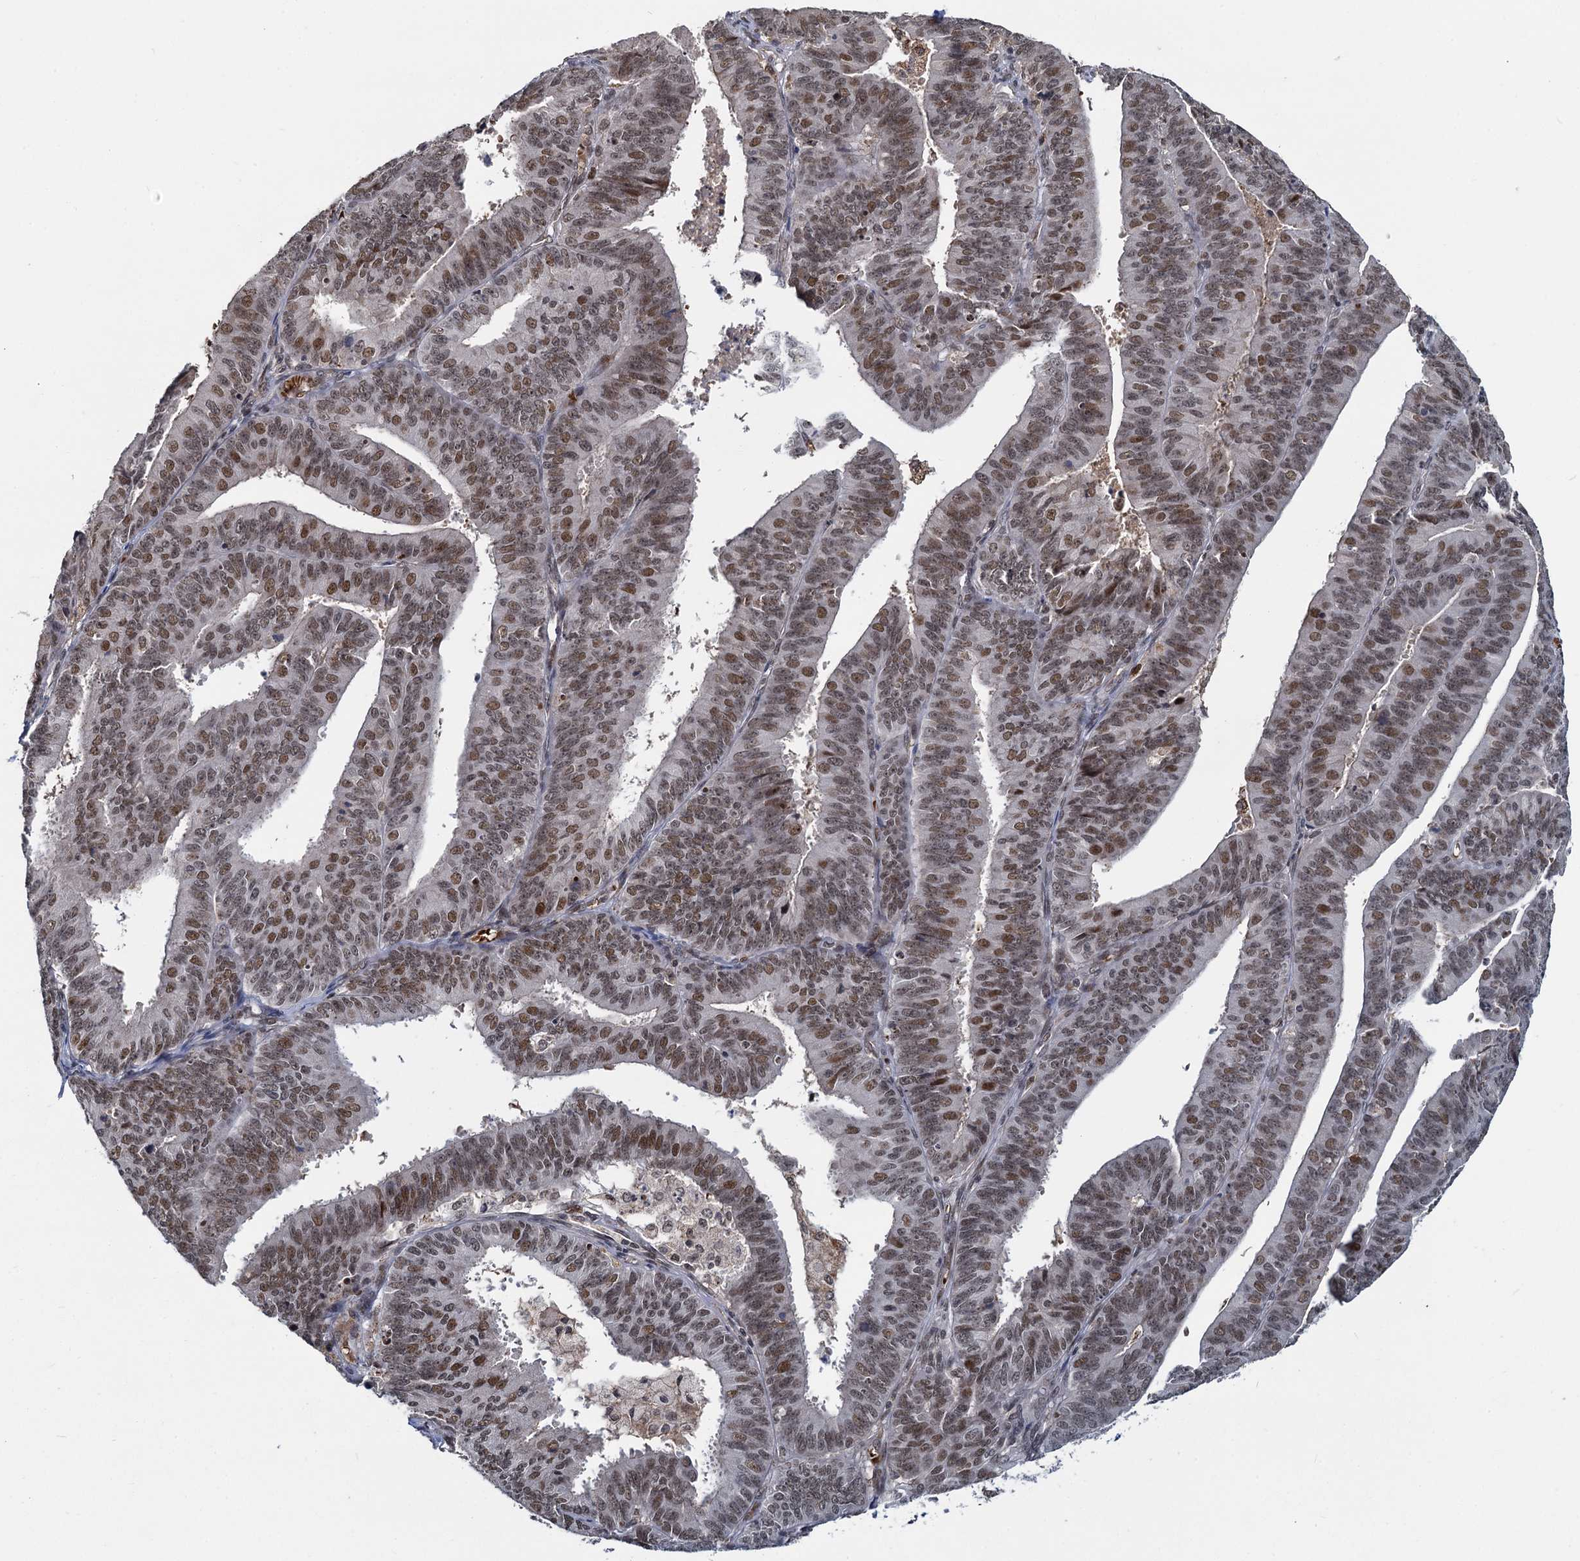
{"staining": {"intensity": "moderate", "quantity": ">75%", "location": "nuclear"}, "tissue": "endometrial cancer", "cell_type": "Tumor cells", "image_type": "cancer", "snomed": [{"axis": "morphology", "description": "Adenocarcinoma, NOS"}, {"axis": "topography", "description": "Endometrium"}], "caption": "DAB (3,3'-diaminobenzidine) immunohistochemical staining of human endometrial cancer (adenocarcinoma) displays moderate nuclear protein expression in about >75% of tumor cells.", "gene": "FANCI", "patient": {"sex": "female", "age": 73}}